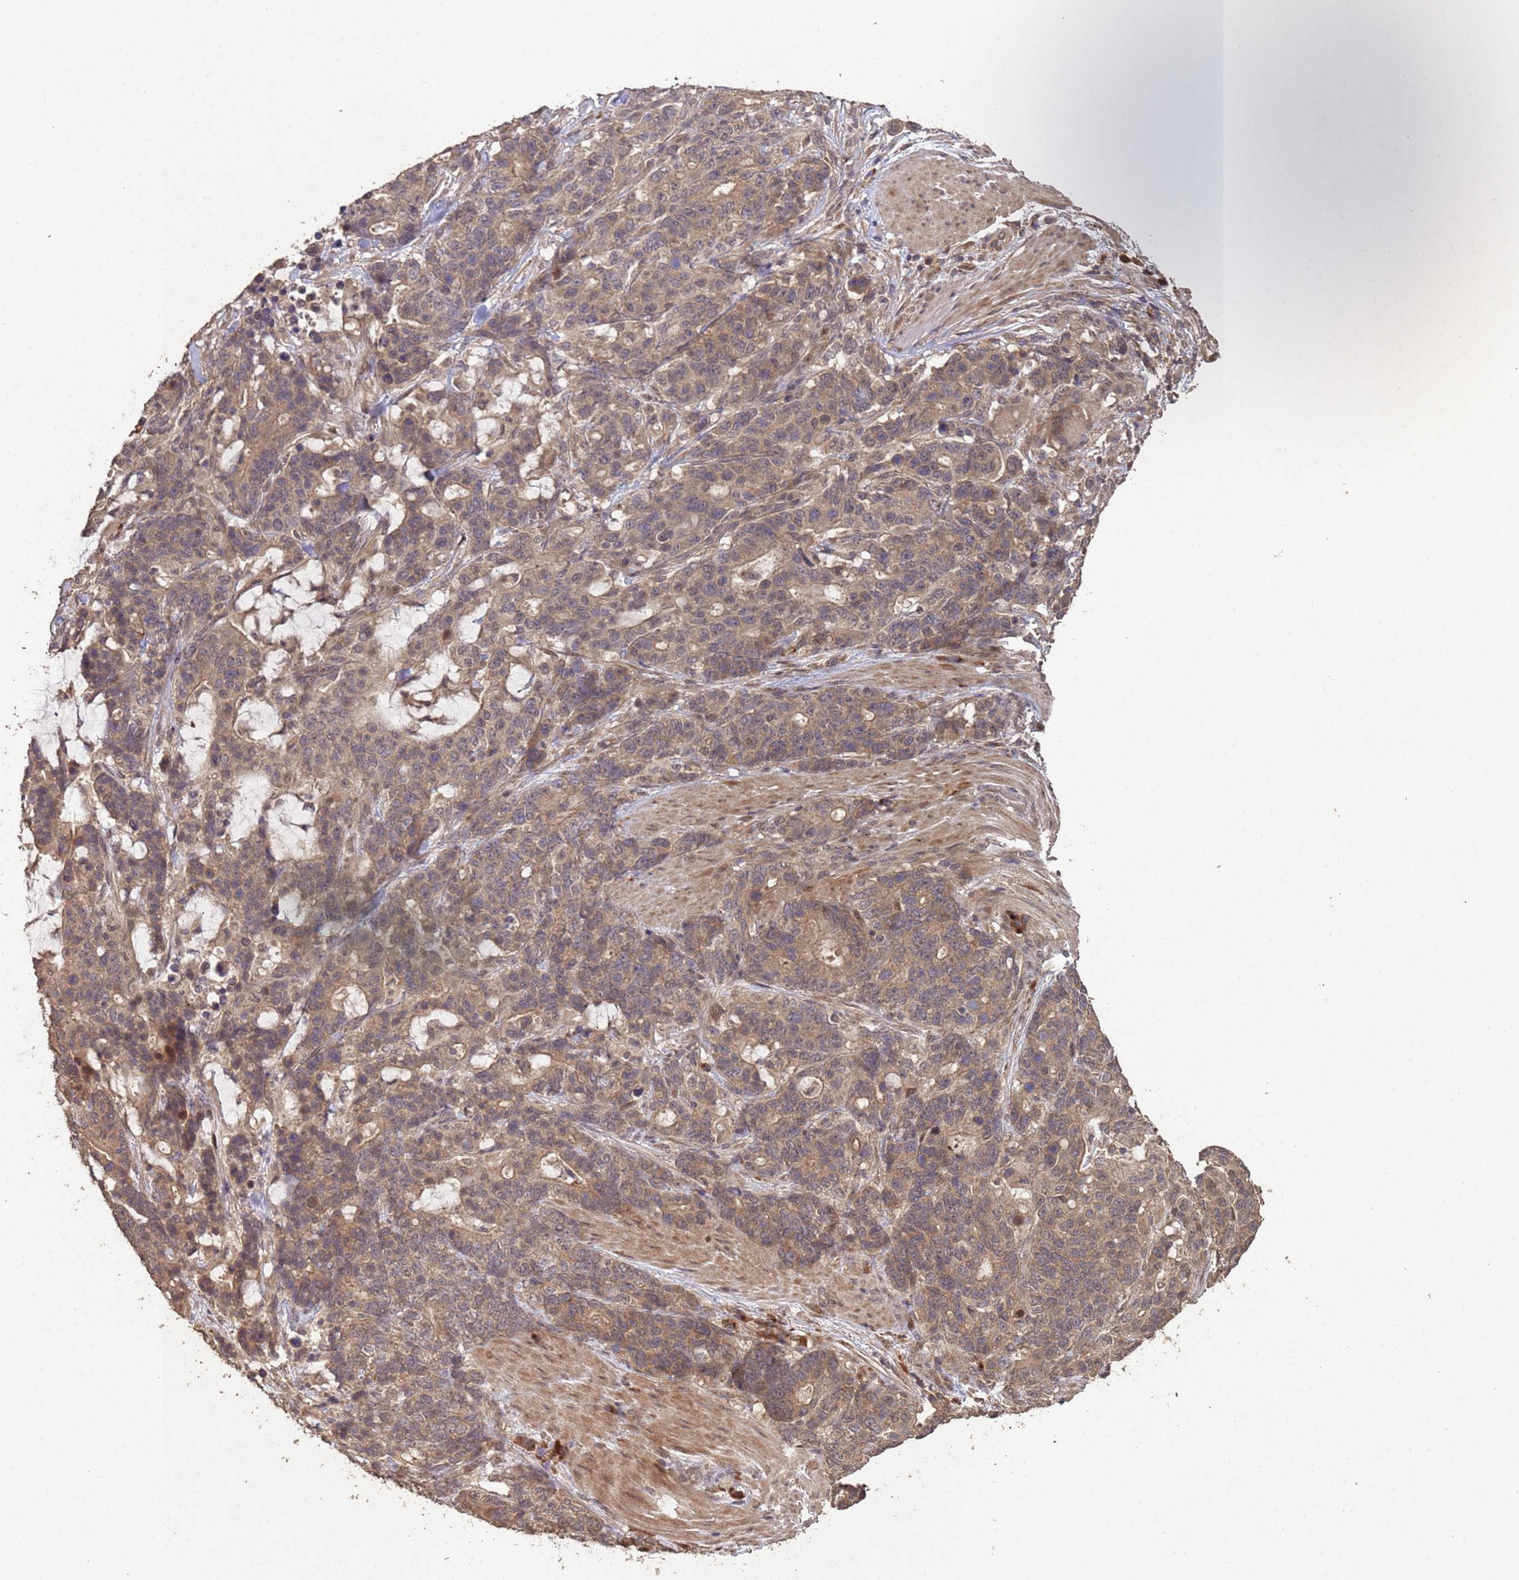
{"staining": {"intensity": "weak", "quantity": ">75%", "location": "cytoplasmic/membranous"}, "tissue": "stomach cancer", "cell_type": "Tumor cells", "image_type": "cancer", "snomed": [{"axis": "morphology", "description": "Normal tissue, NOS"}, {"axis": "morphology", "description": "Adenocarcinoma, NOS"}, {"axis": "topography", "description": "Stomach"}], "caption": "Stomach adenocarcinoma was stained to show a protein in brown. There is low levels of weak cytoplasmic/membranous expression in approximately >75% of tumor cells. The staining was performed using DAB, with brown indicating positive protein expression. Nuclei are stained blue with hematoxylin.", "gene": "FRAT1", "patient": {"sex": "female", "age": 64}}